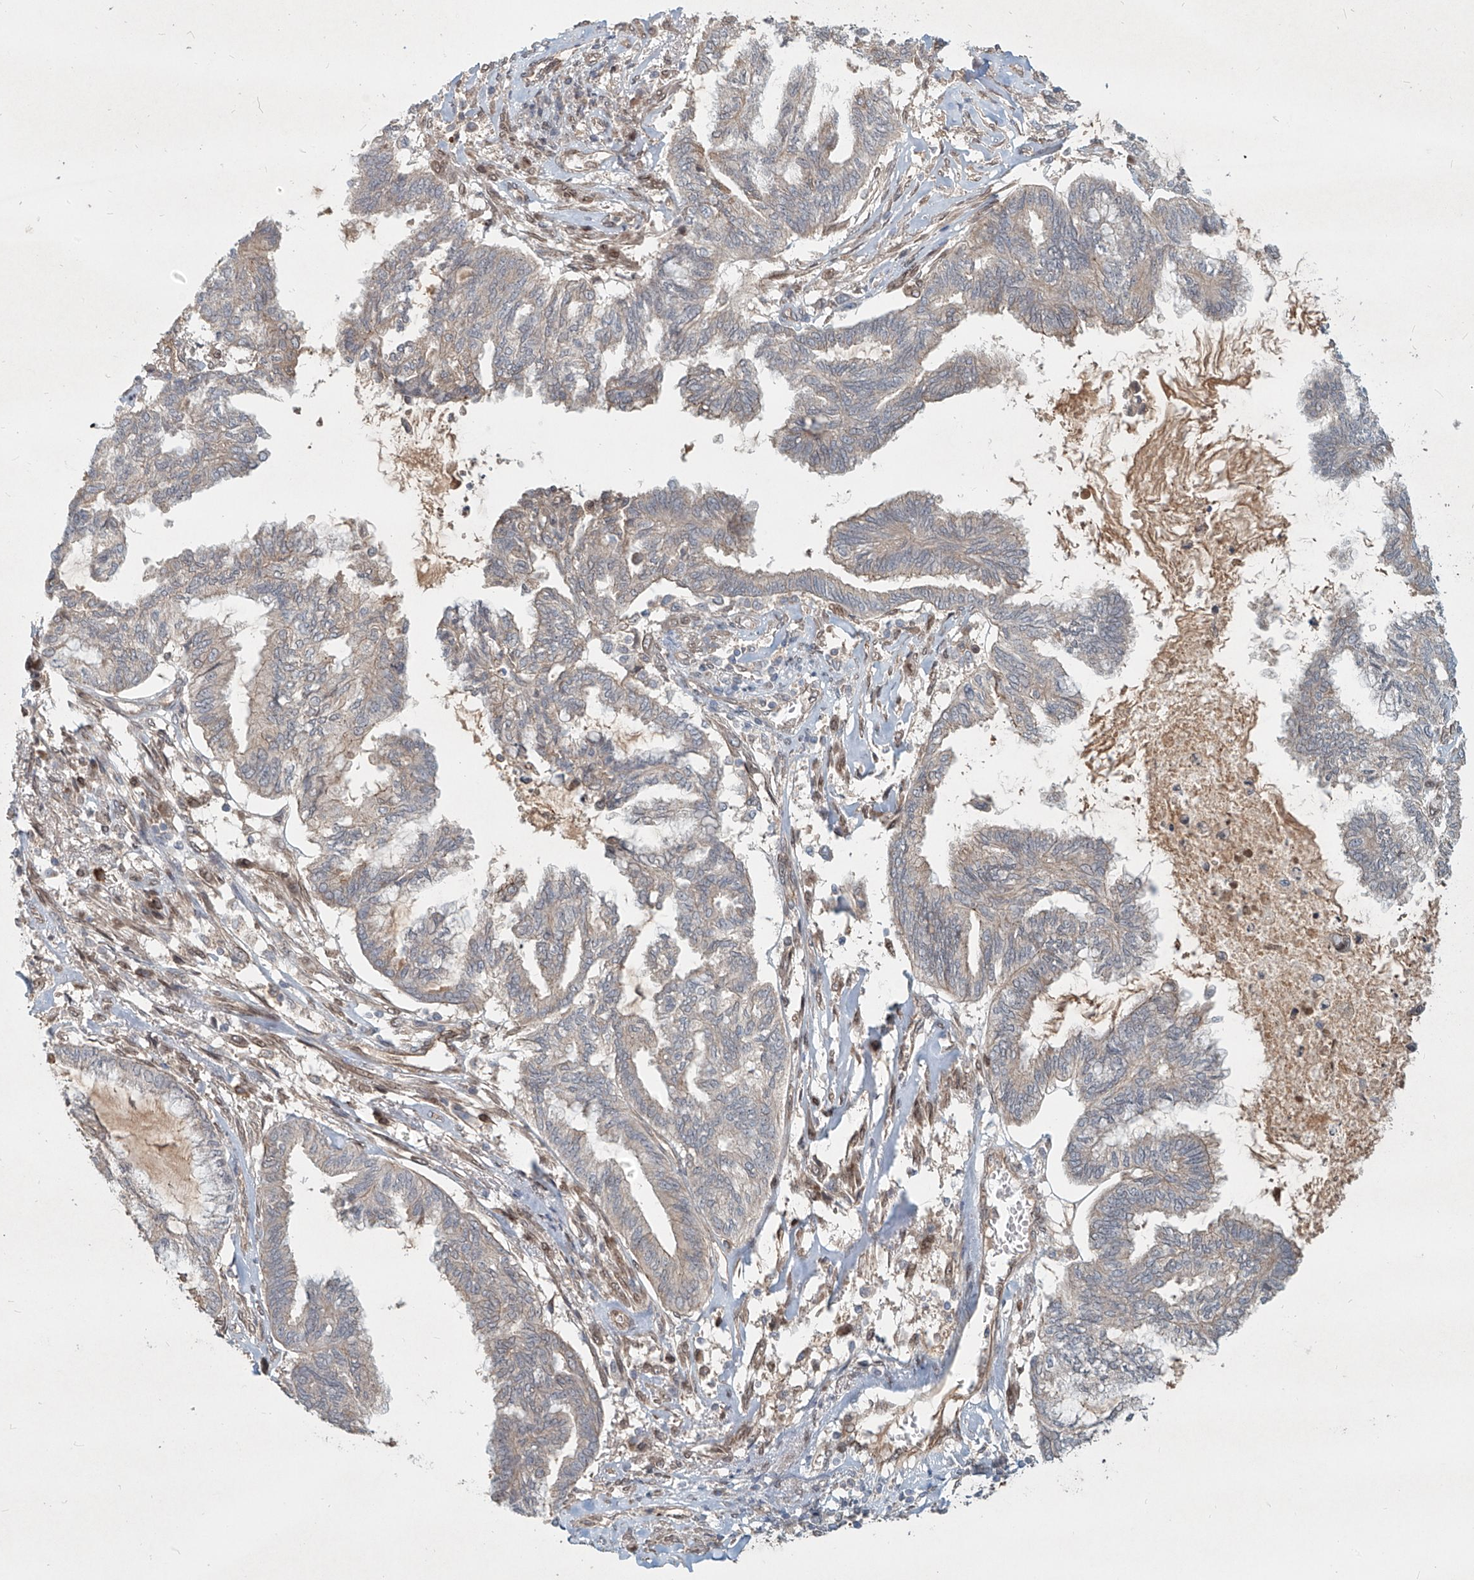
{"staining": {"intensity": "negative", "quantity": "none", "location": "none"}, "tissue": "endometrial cancer", "cell_type": "Tumor cells", "image_type": "cancer", "snomed": [{"axis": "morphology", "description": "Adenocarcinoma, NOS"}, {"axis": "topography", "description": "Endometrium"}], "caption": "This is an immunohistochemistry (IHC) image of human endometrial cancer. There is no positivity in tumor cells.", "gene": "SASH1", "patient": {"sex": "female", "age": 86}}